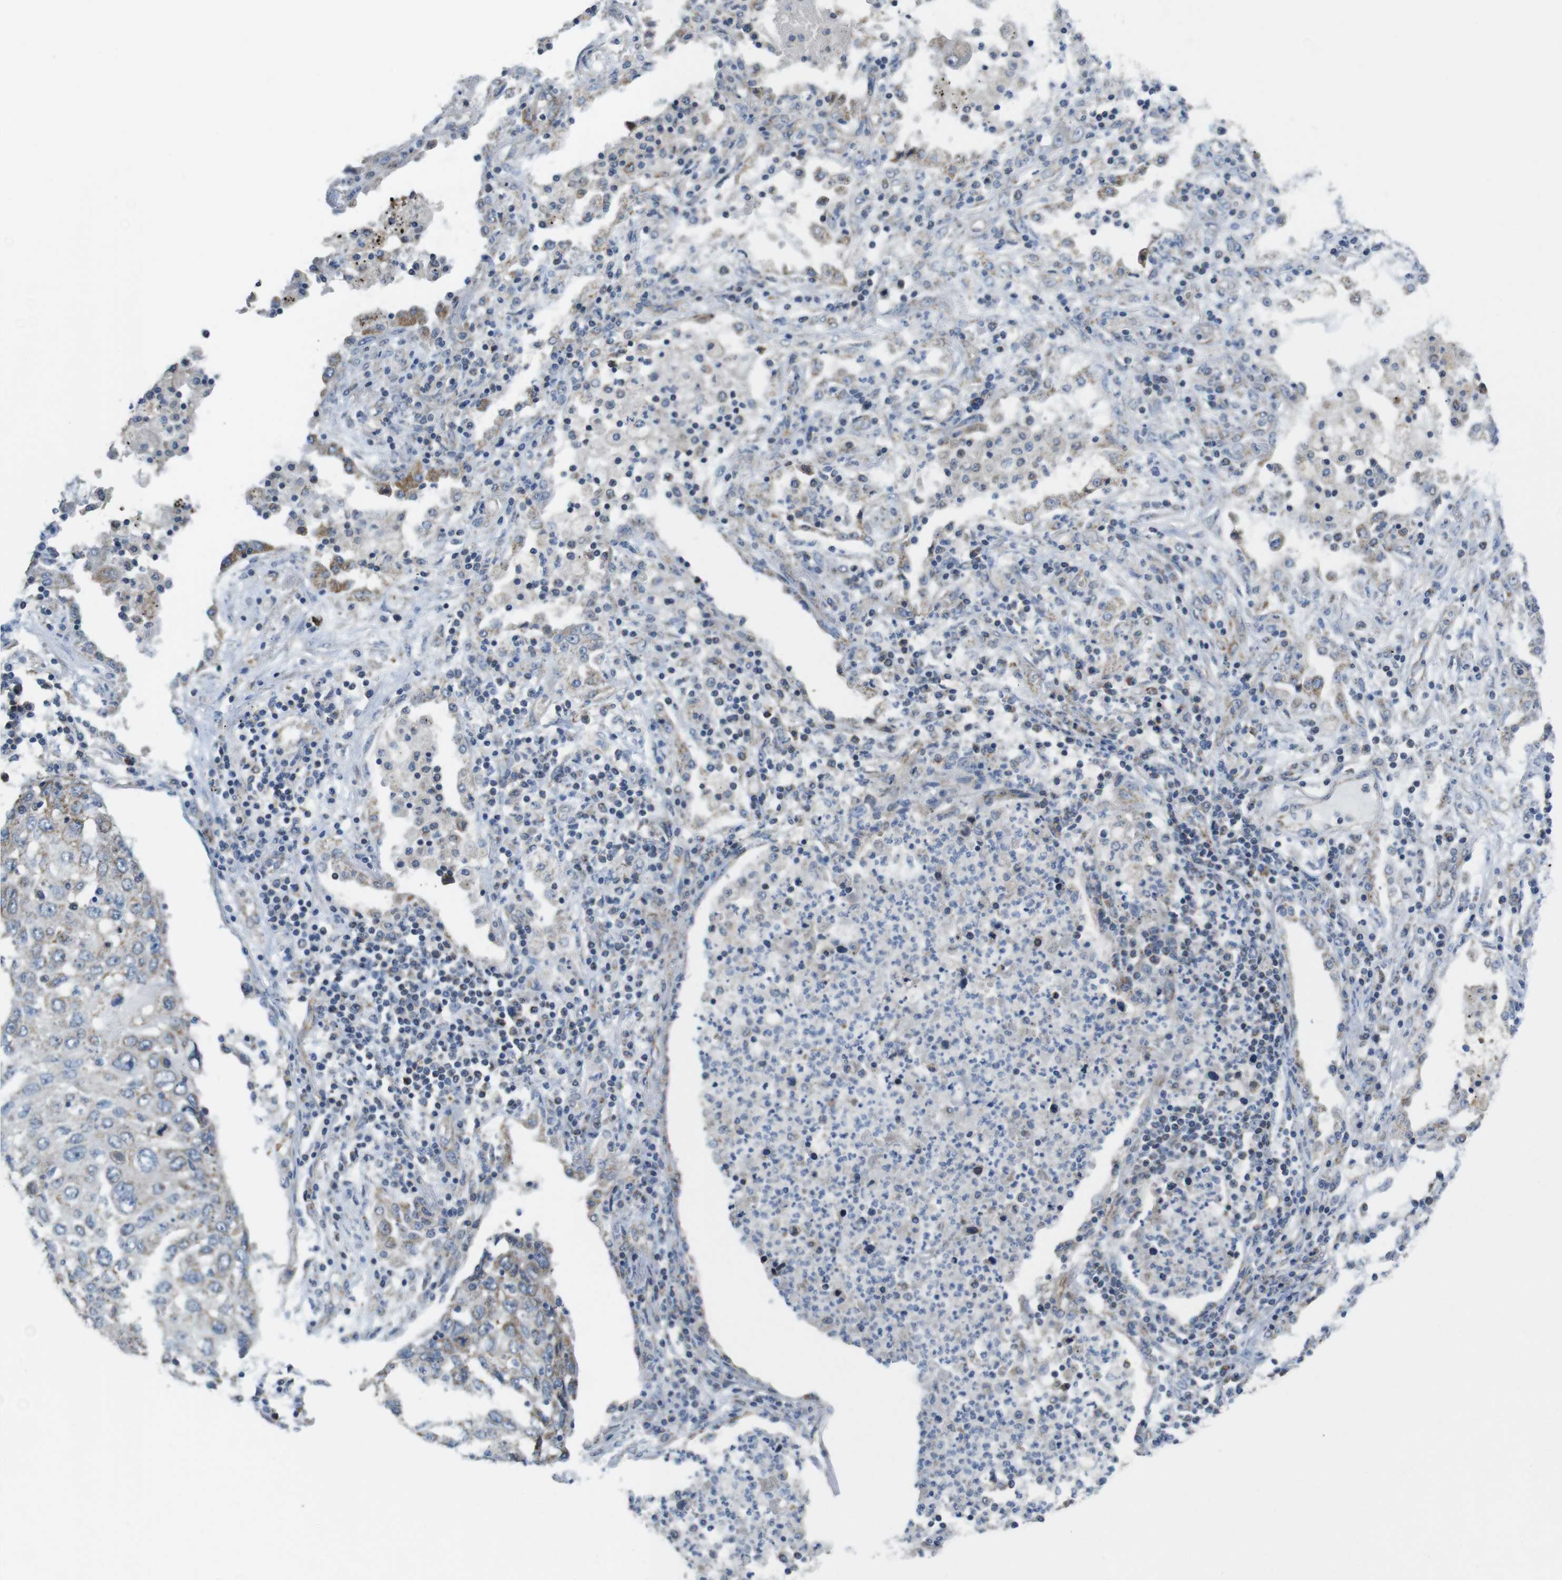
{"staining": {"intensity": "moderate", "quantity": "<25%", "location": "cytoplasmic/membranous"}, "tissue": "lung cancer", "cell_type": "Tumor cells", "image_type": "cancer", "snomed": [{"axis": "morphology", "description": "Squamous cell carcinoma, NOS"}, {"axis": "topography", "description": "Lung"}], "caption": "DAB (3,3'-diaminobenzidine) immunohistochemical staining of lung cancer displays moderate cytoplasmic/membranous protein positivity in approximately <25% of tumor cells. The staining was performed using DAB (3,3'-diaminobenzidine), with brown indicating positive protein expression. Nuclei are stained blue with hematoxylin.", "gene": "CALHM2", "patient": {"sex": "female", "age": 63}}